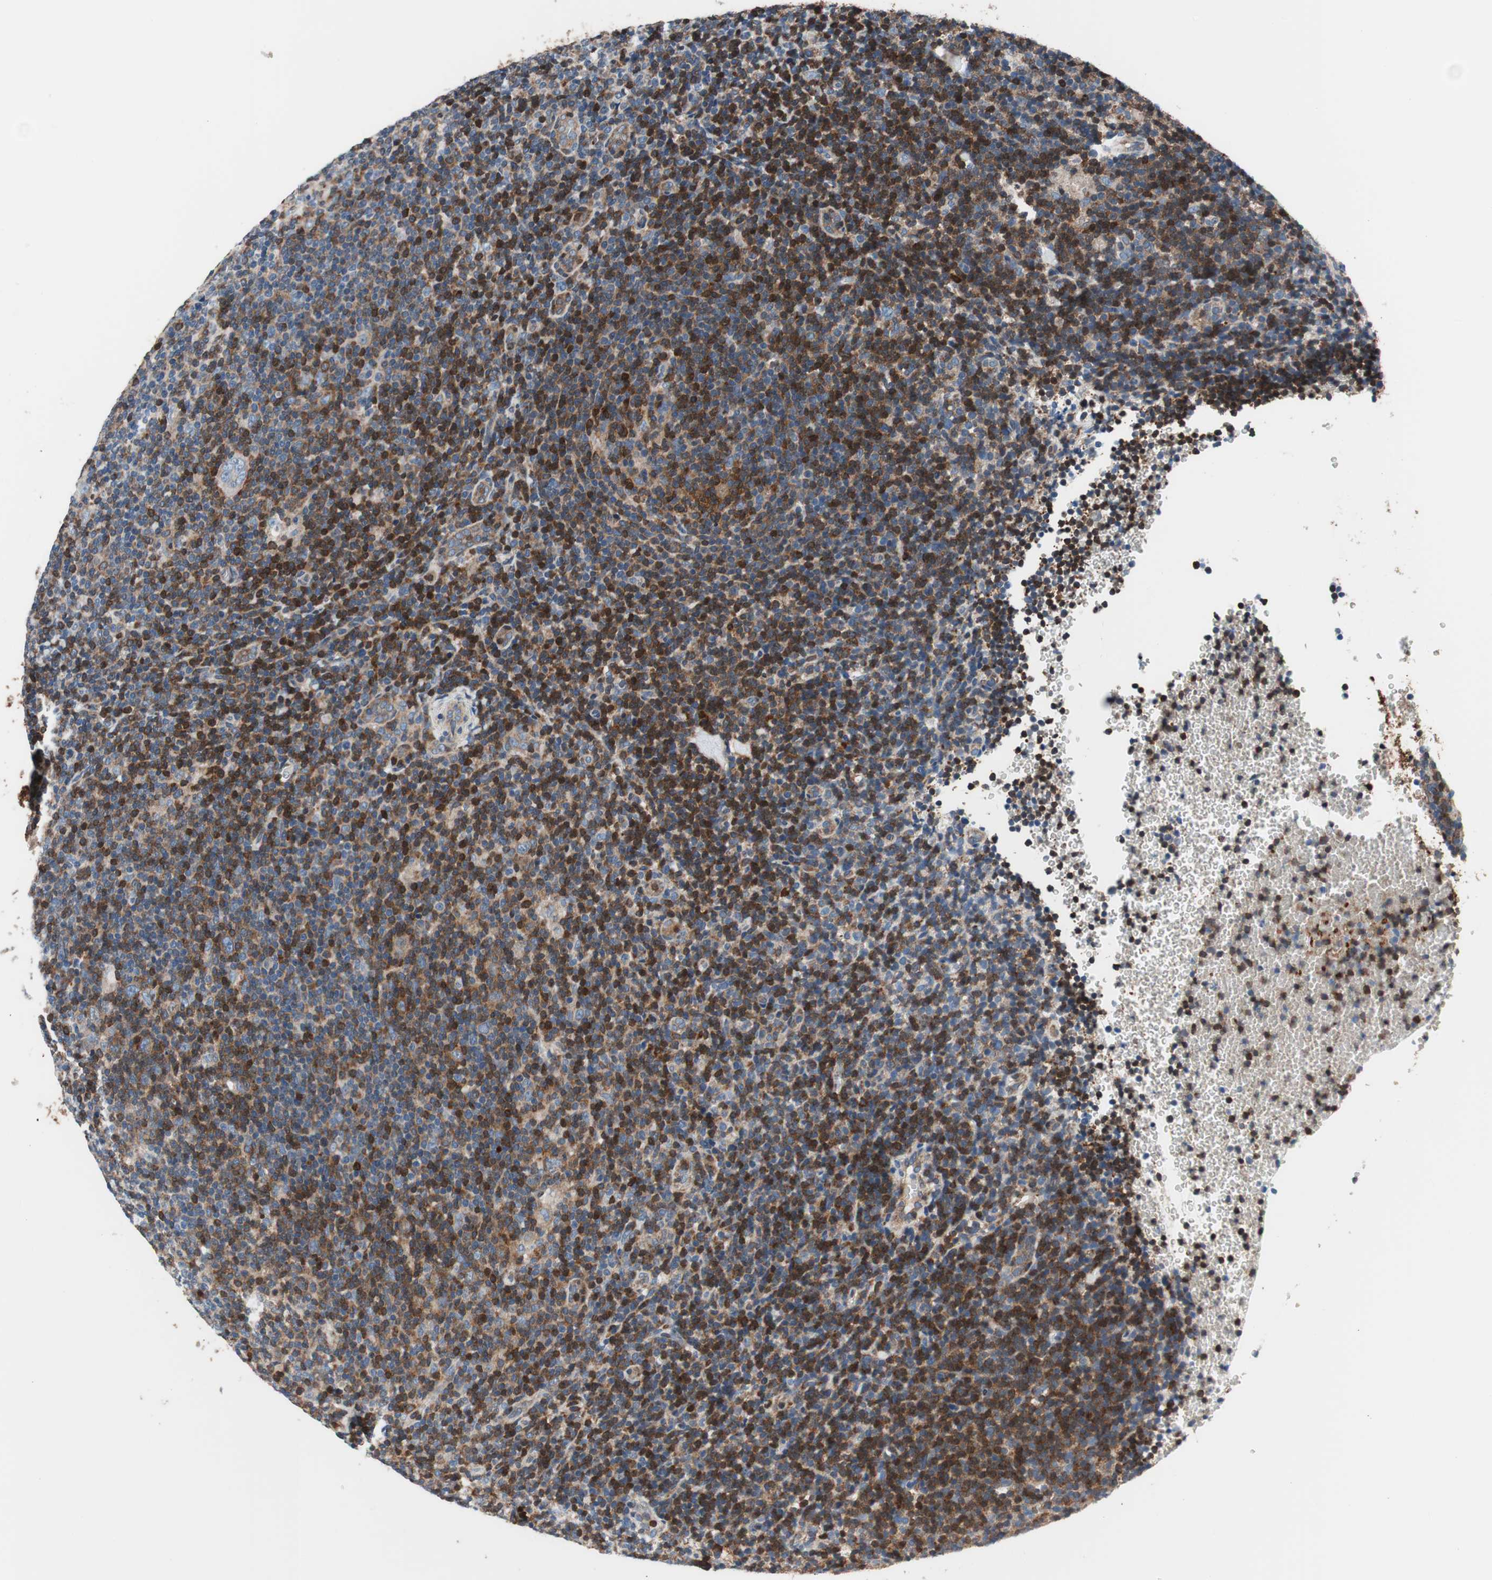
{"staining": {"intensity": "negative", "quantity": "none", "location": "none"}, "tissue": "lymphoma", "cell_type": "Tumor cells", "image_type": "cancer", "snomed": [{"axis": "morphology", "description": "Hodgkin's disease, NOS"}, {"axis": "topography", "description": "Lymph node"}], "caption": "Hodgkin's disease was stained to show a protein in brown. There is no significant expression in tumor cells.", "gene": "PRDX2", "patient": {"sex": "female", "age": 57}}